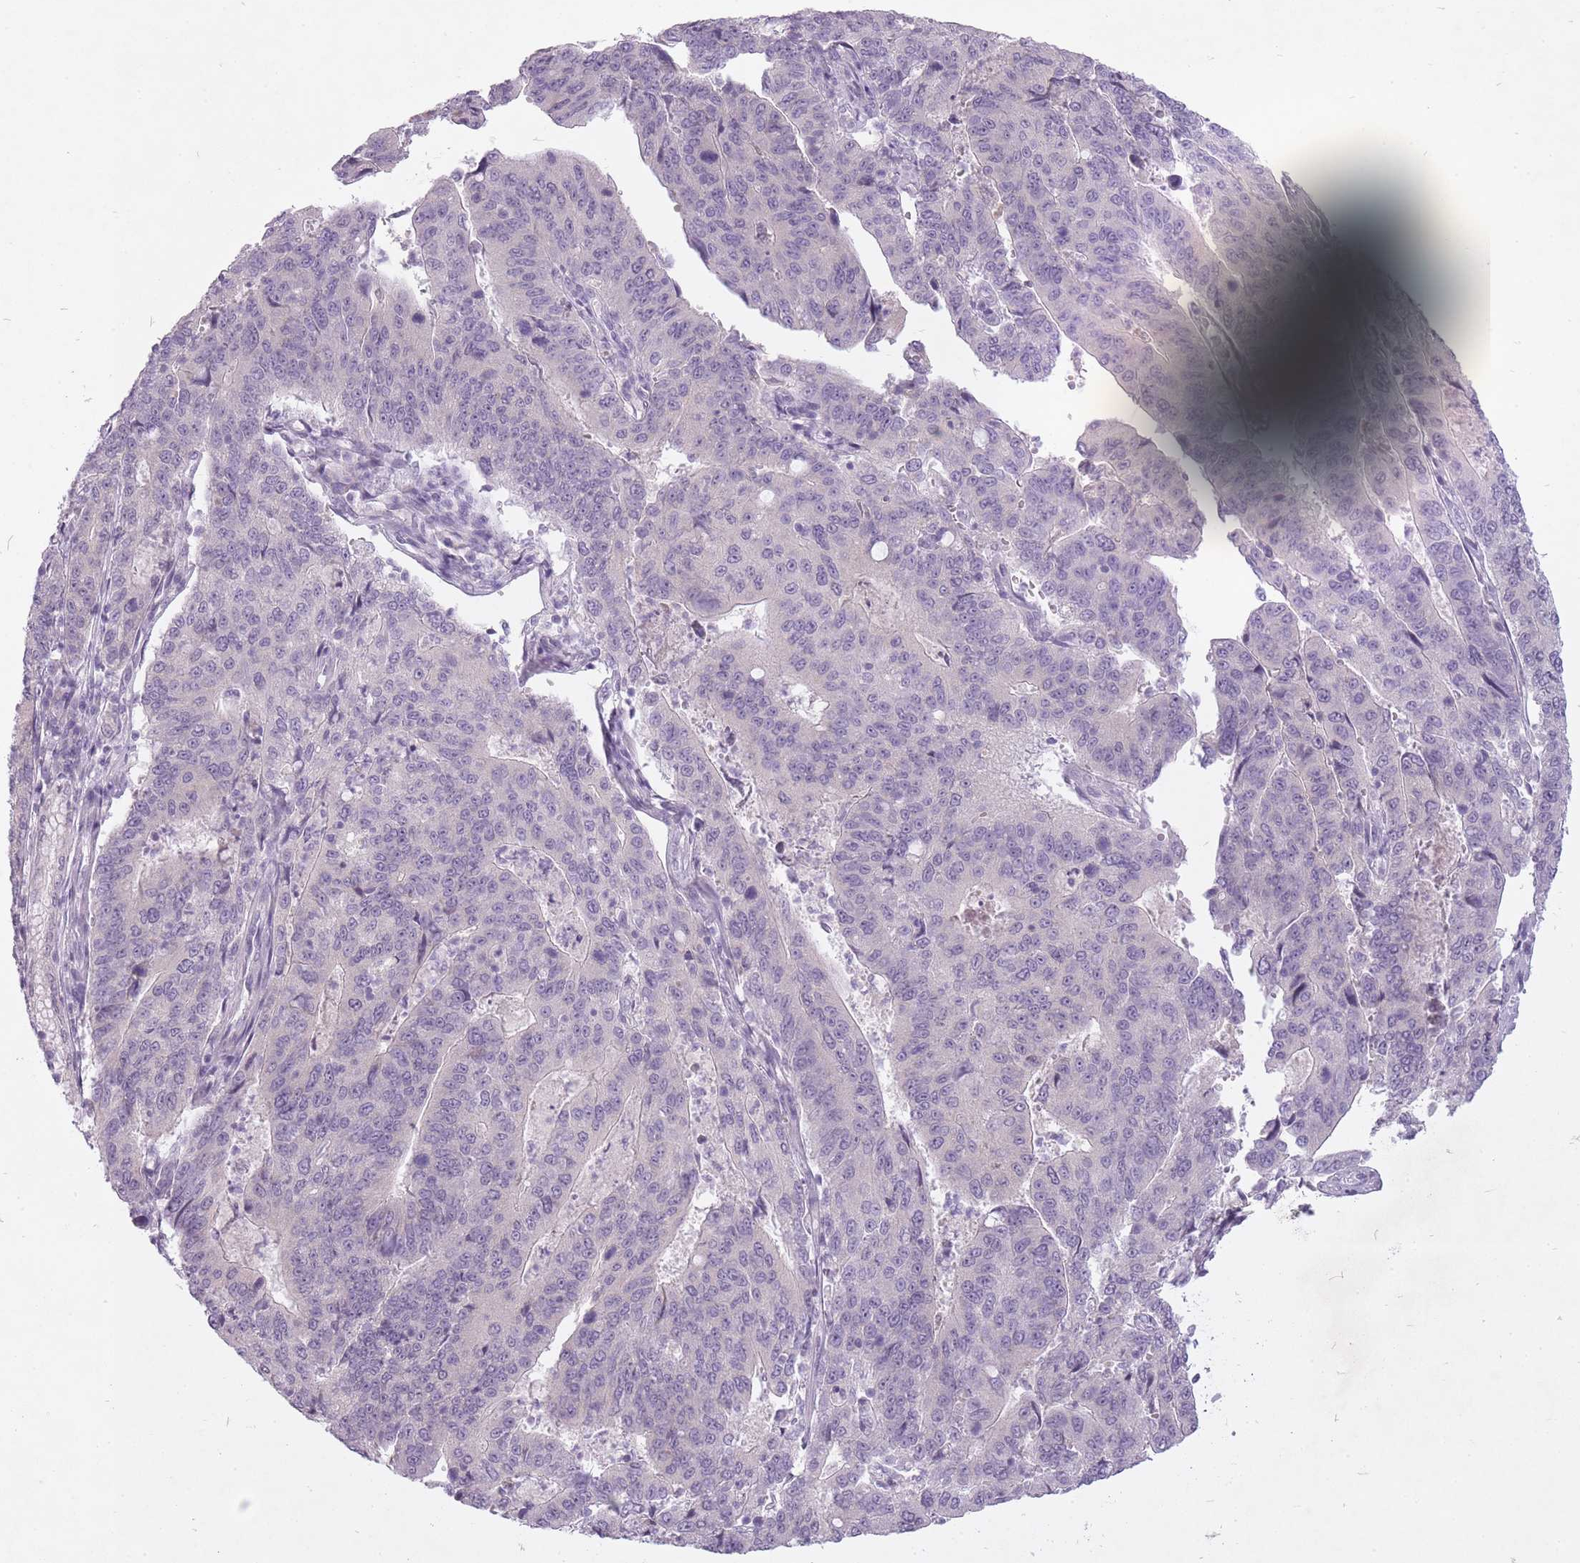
{"staining": {"intensity": "negative", "quantity": "none", "location": "none"}, "tissue": "stomach cancer", "cell_type": "Tumor cells", "image_type": "cancer", "snomed": [{"axis": "morphology", "description": "Adenocarcinoma, NOS"}, {"axis": "topography", "description": "Stomach"}], "caption": "High power microscopy photomicrograph of an IHC micrograph of stomach cancer, revealing no significant staining in tumor cells.", "gene": "FAM43B", "patient": {"sex": "male", "age": 59}}